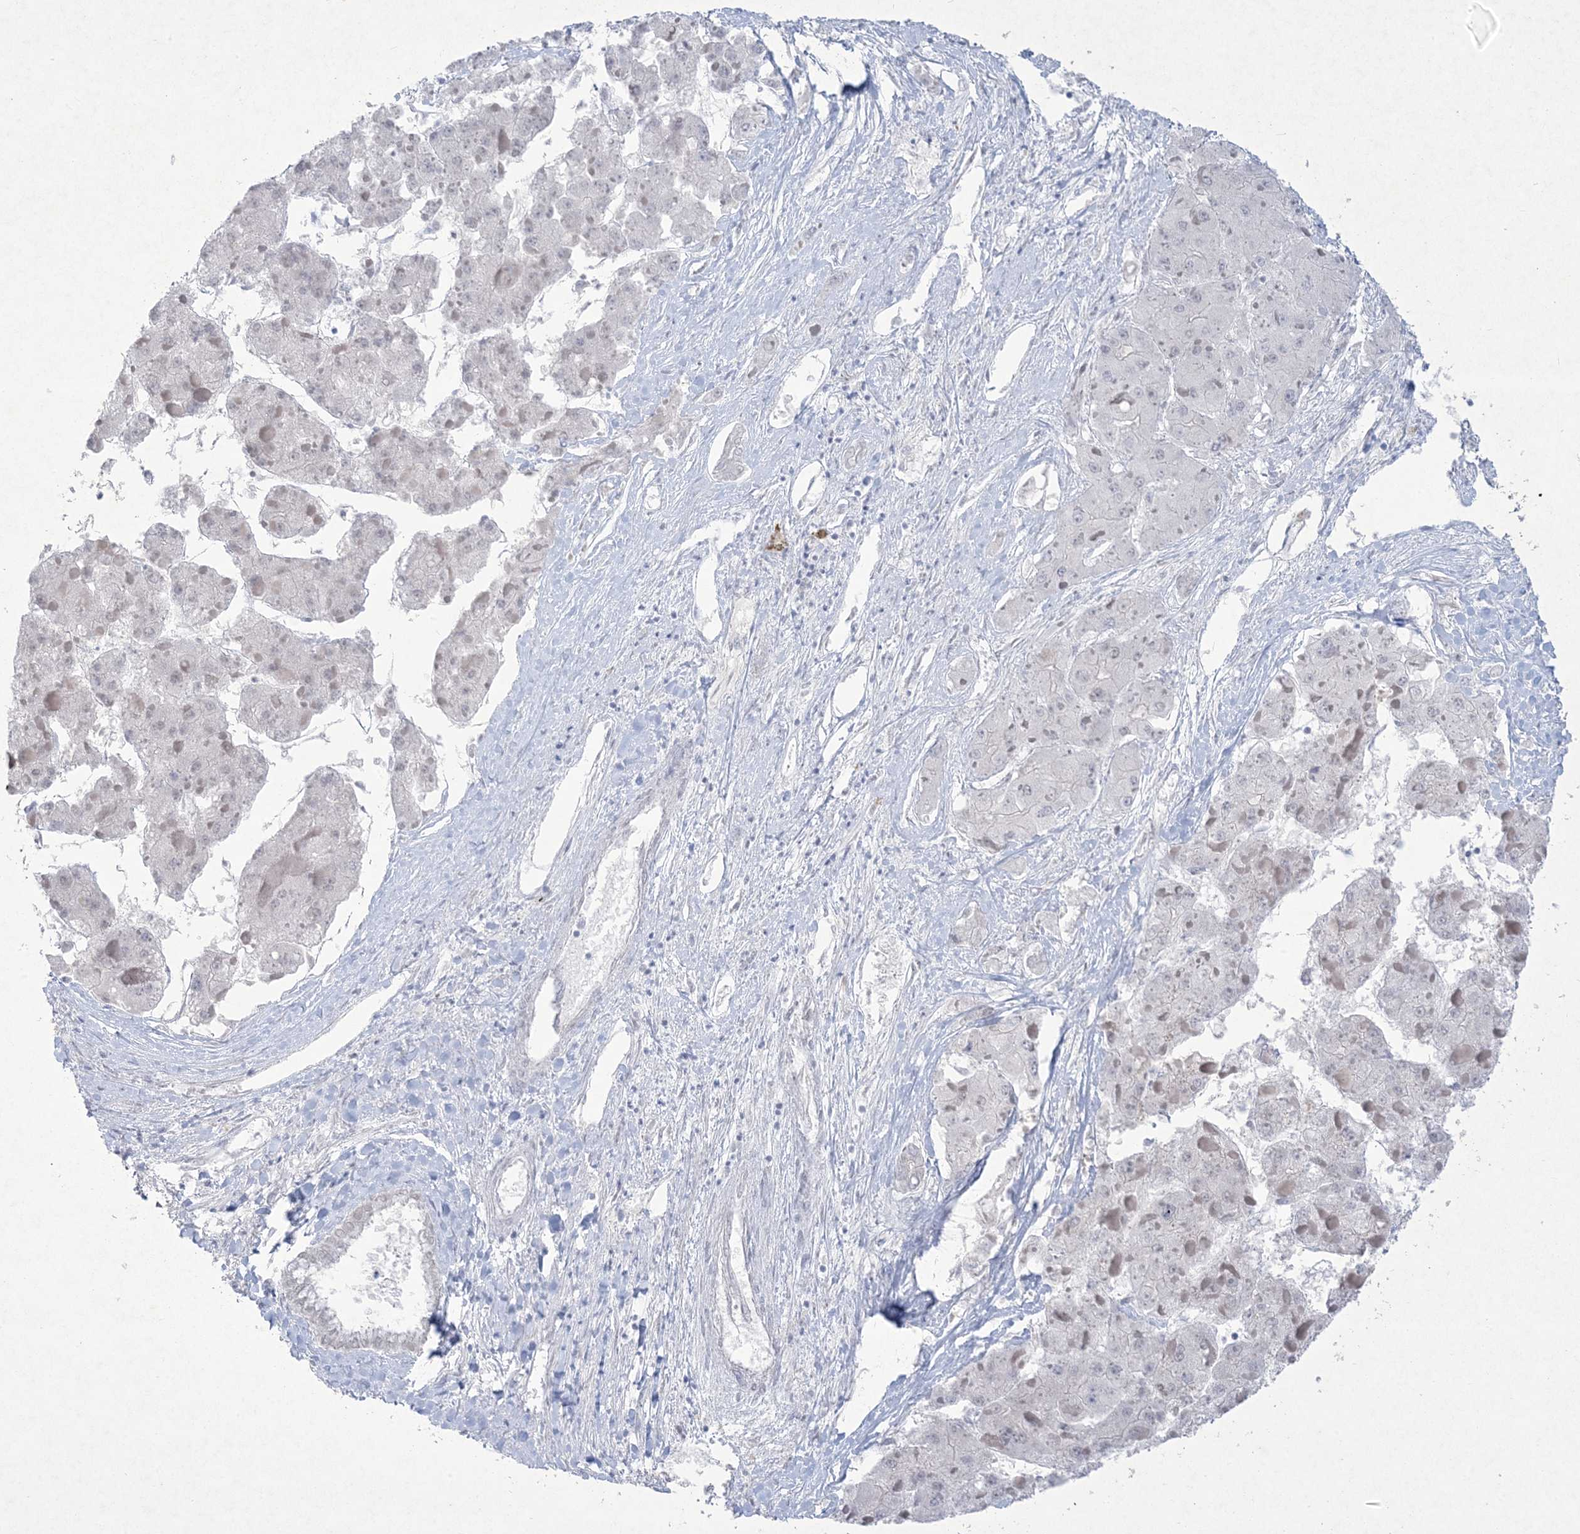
{"staining": {"intensity": "negative", "quantity": "none", "location": "none"}, "tissue": "liver cancer", "cell_type": "Tumor cells", "image_type": "cancer", "snomed": [{"axis": "morphology", "description": "Carcinoma, Hepatocellular, NOS"}, {"axis": "topography", "description": "Liver"}], "caption": "Protein analysis of hepatocellular carcinoma (liver) exhibits no significant staining in tumor cells.", "gene": "HOMEZ", "patient": {"sex": "female", "age": 73}}